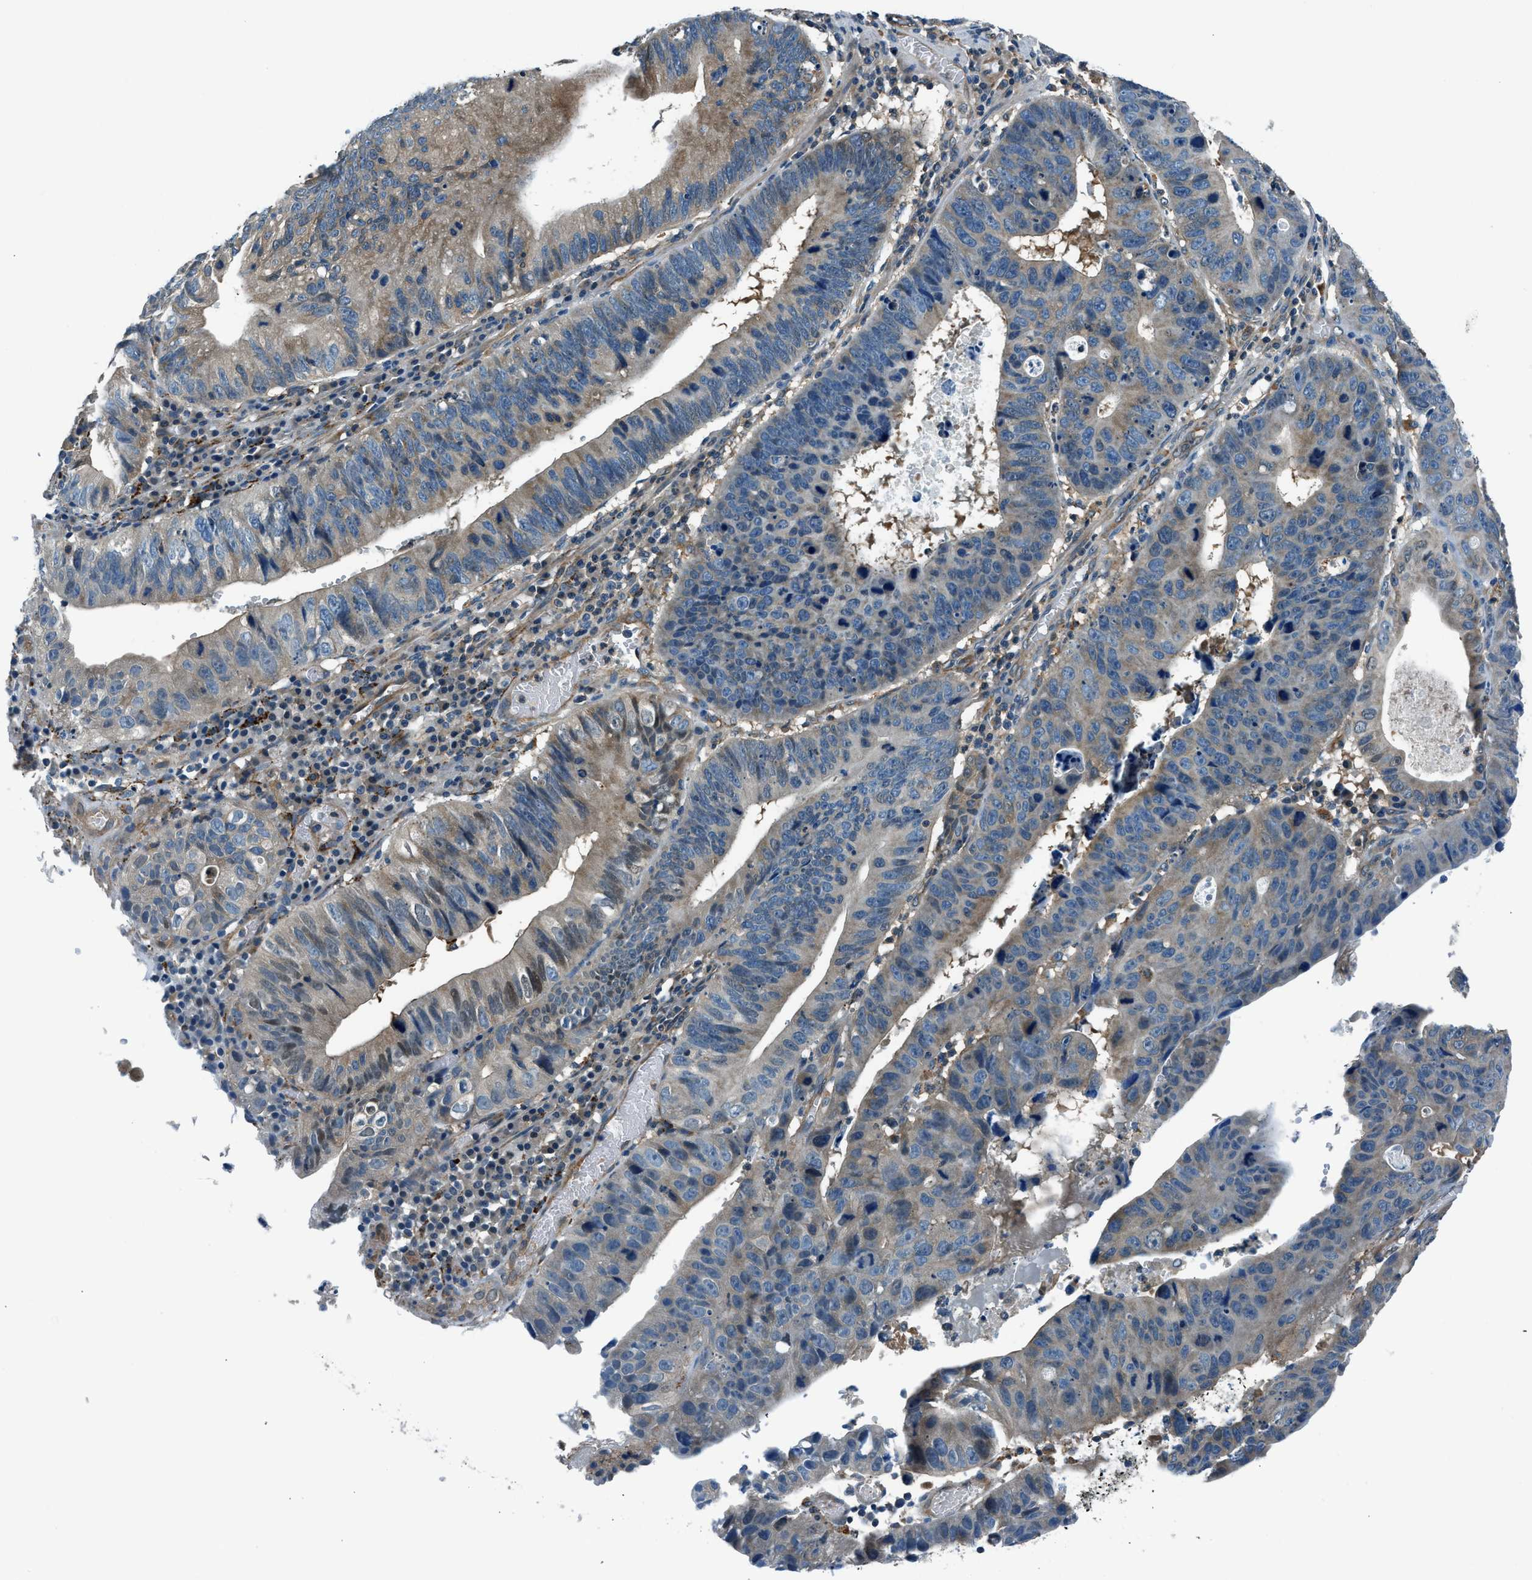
{"staining": {"intensity": "weak", "quantity": "25%-75%", "location": "cytoplasmic/membranous"}, "tissue": "stomach cancer", "cell_type": "Tumor cells", "image_type": "cancer", "snomed": [{"axis": "morphology", "description": "Adenocarcinoma, NOS"}, {"axis": "topography", "description": "Stomach"}], "caption": "Stomach cancer stained for a protein (brown) shows weak cytoplasmic/membranous positive staining in about 25%-75% of tumor cells.", "gene": "SLC19A2", "patient": {"sex": "male", "age": 59}}